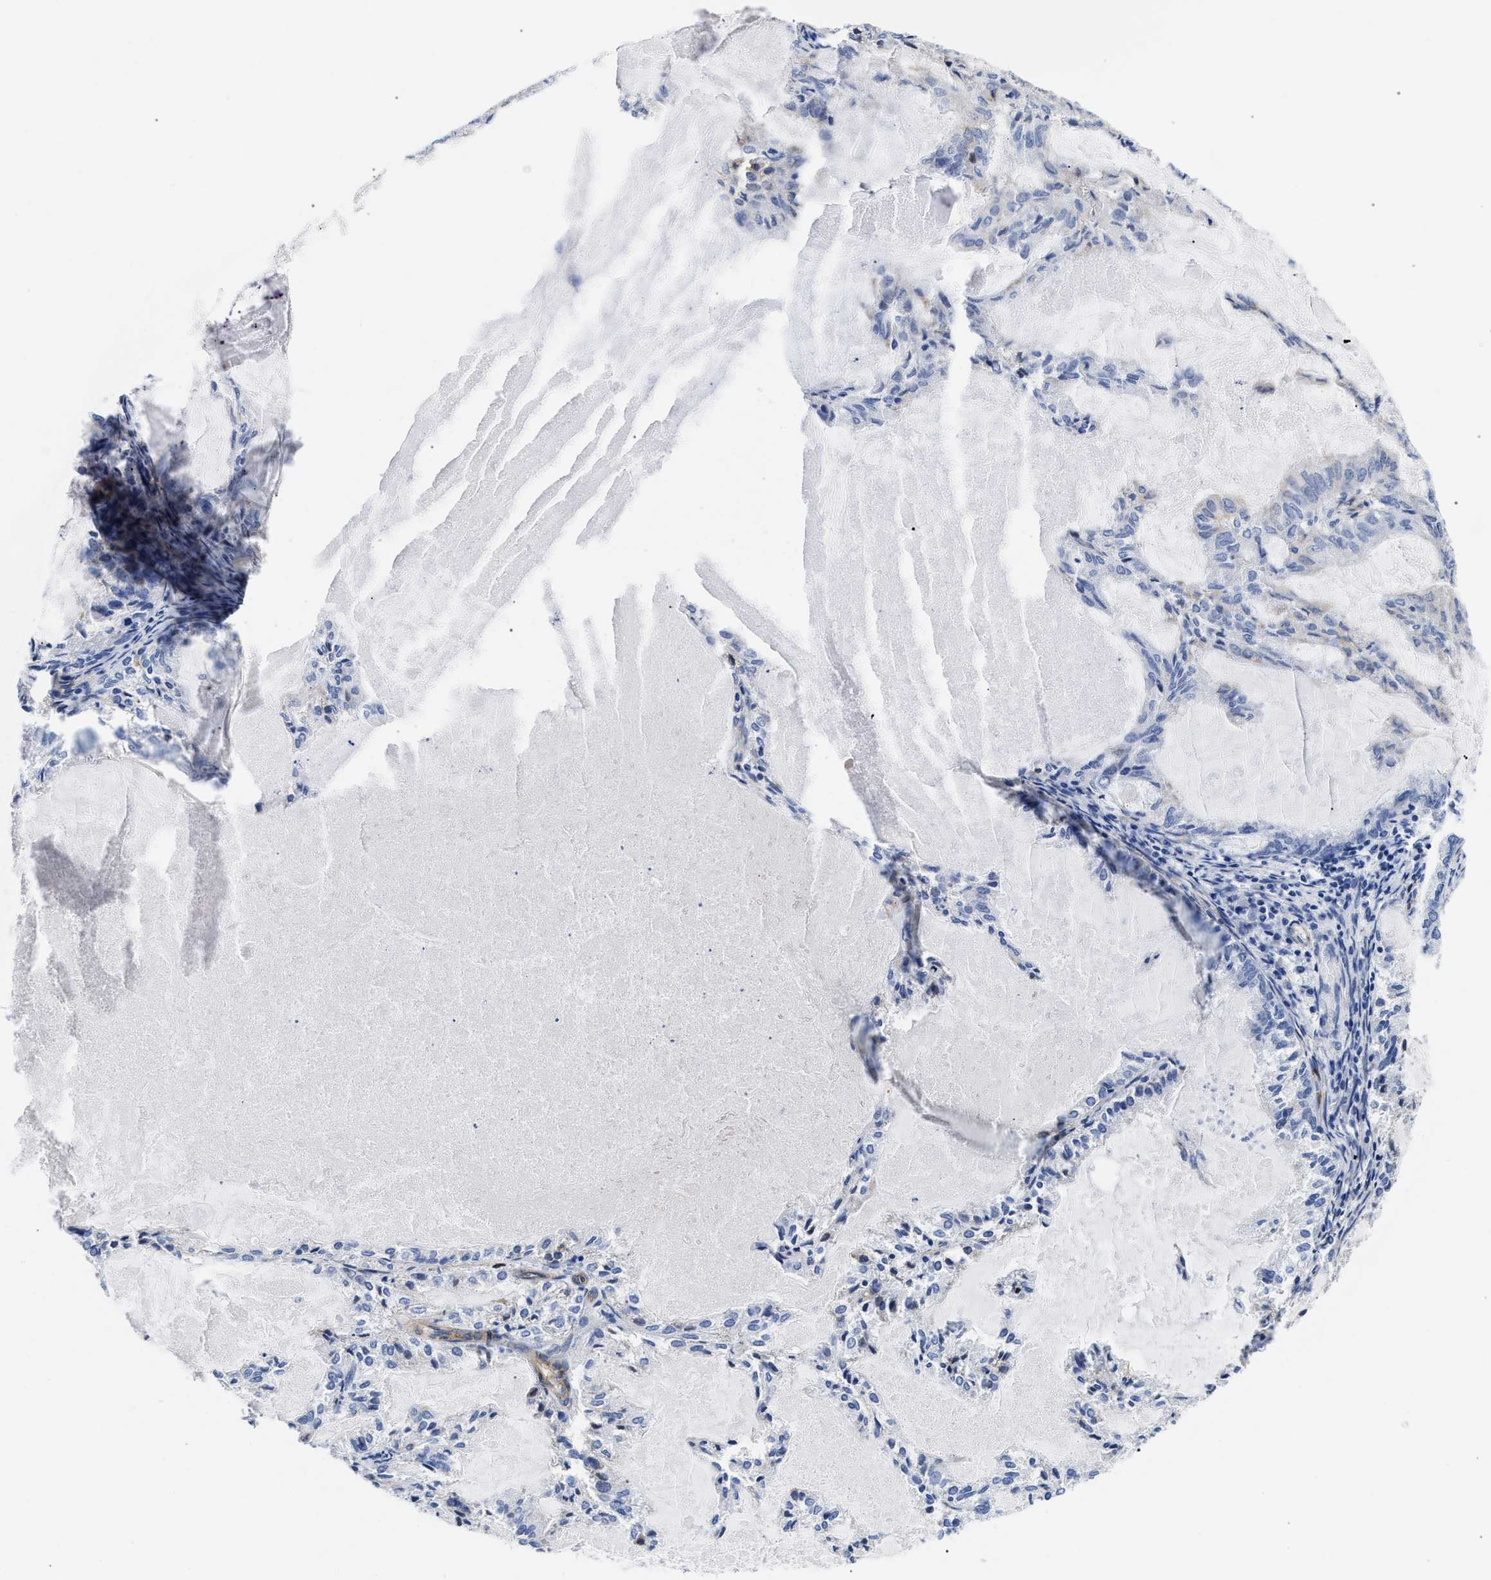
{"staining": {"intensity": "negative", "quantity": "none", "location": "none"}, "tissue": "endometrial cancer", "cell_type": "Tumor cells", "image_type": "cancer", "snomed": [{"axis": "morphology", "description": "Adenocarcinoma, NOS"}, {"axis": "topography", "description": "Endometrium"}], "caption": "High power microscopy micrograph of an IHC photomicrograph of endometrial adenocarcinoma, revealing no significant staining in tumor cells. The staining was performed using DAB (3,3'-diaminobenzidine) to visualize the protein expression in brown, while the nuclei were stained in blue with hematoxylin (Magnification: 20x).", "gene": "TRIM29", "patient": {"sex": "female", "age": 86}}